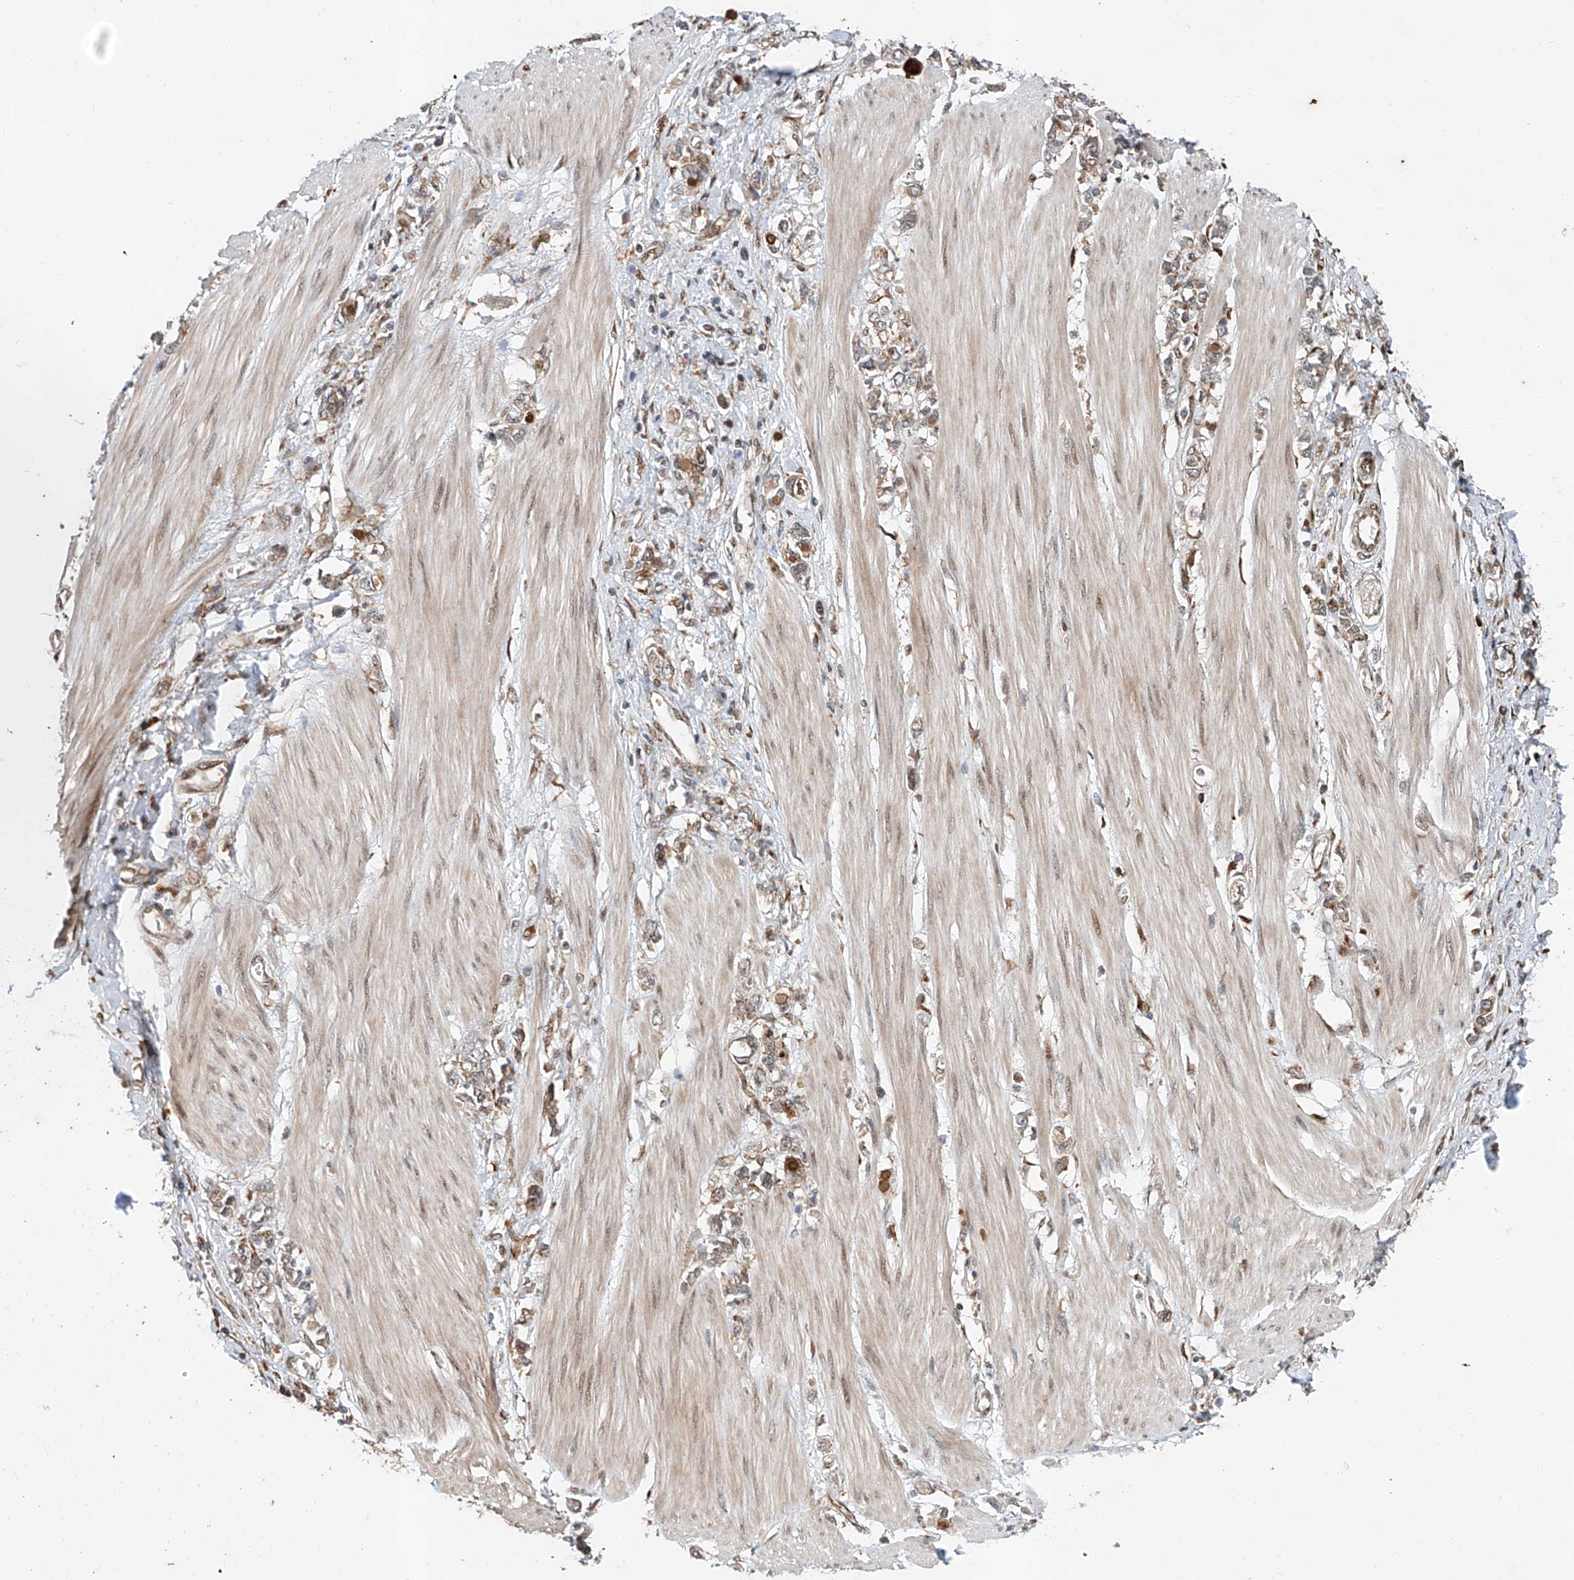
{"staining": {"intensity": "weak", "quantity": "25%-75%", "location": "cytoplasmic/membranous"}, "tissue": "stomach cancer", "cell_type": "Tumor cells", "image_type": "cancer", "snomed": [{"axis": "morphology", "description": "Adenocarcinoma, NOS"}, {"axis": "topography", "description": "Stomach"}], "caption": "Adenocarcinoma (stomach) stained for a protein reveals weak cytoplasmic/membranous positivity in tumor cells.", "gene": "ZFP28", "patient": {"sex": "female", "age": 76}}